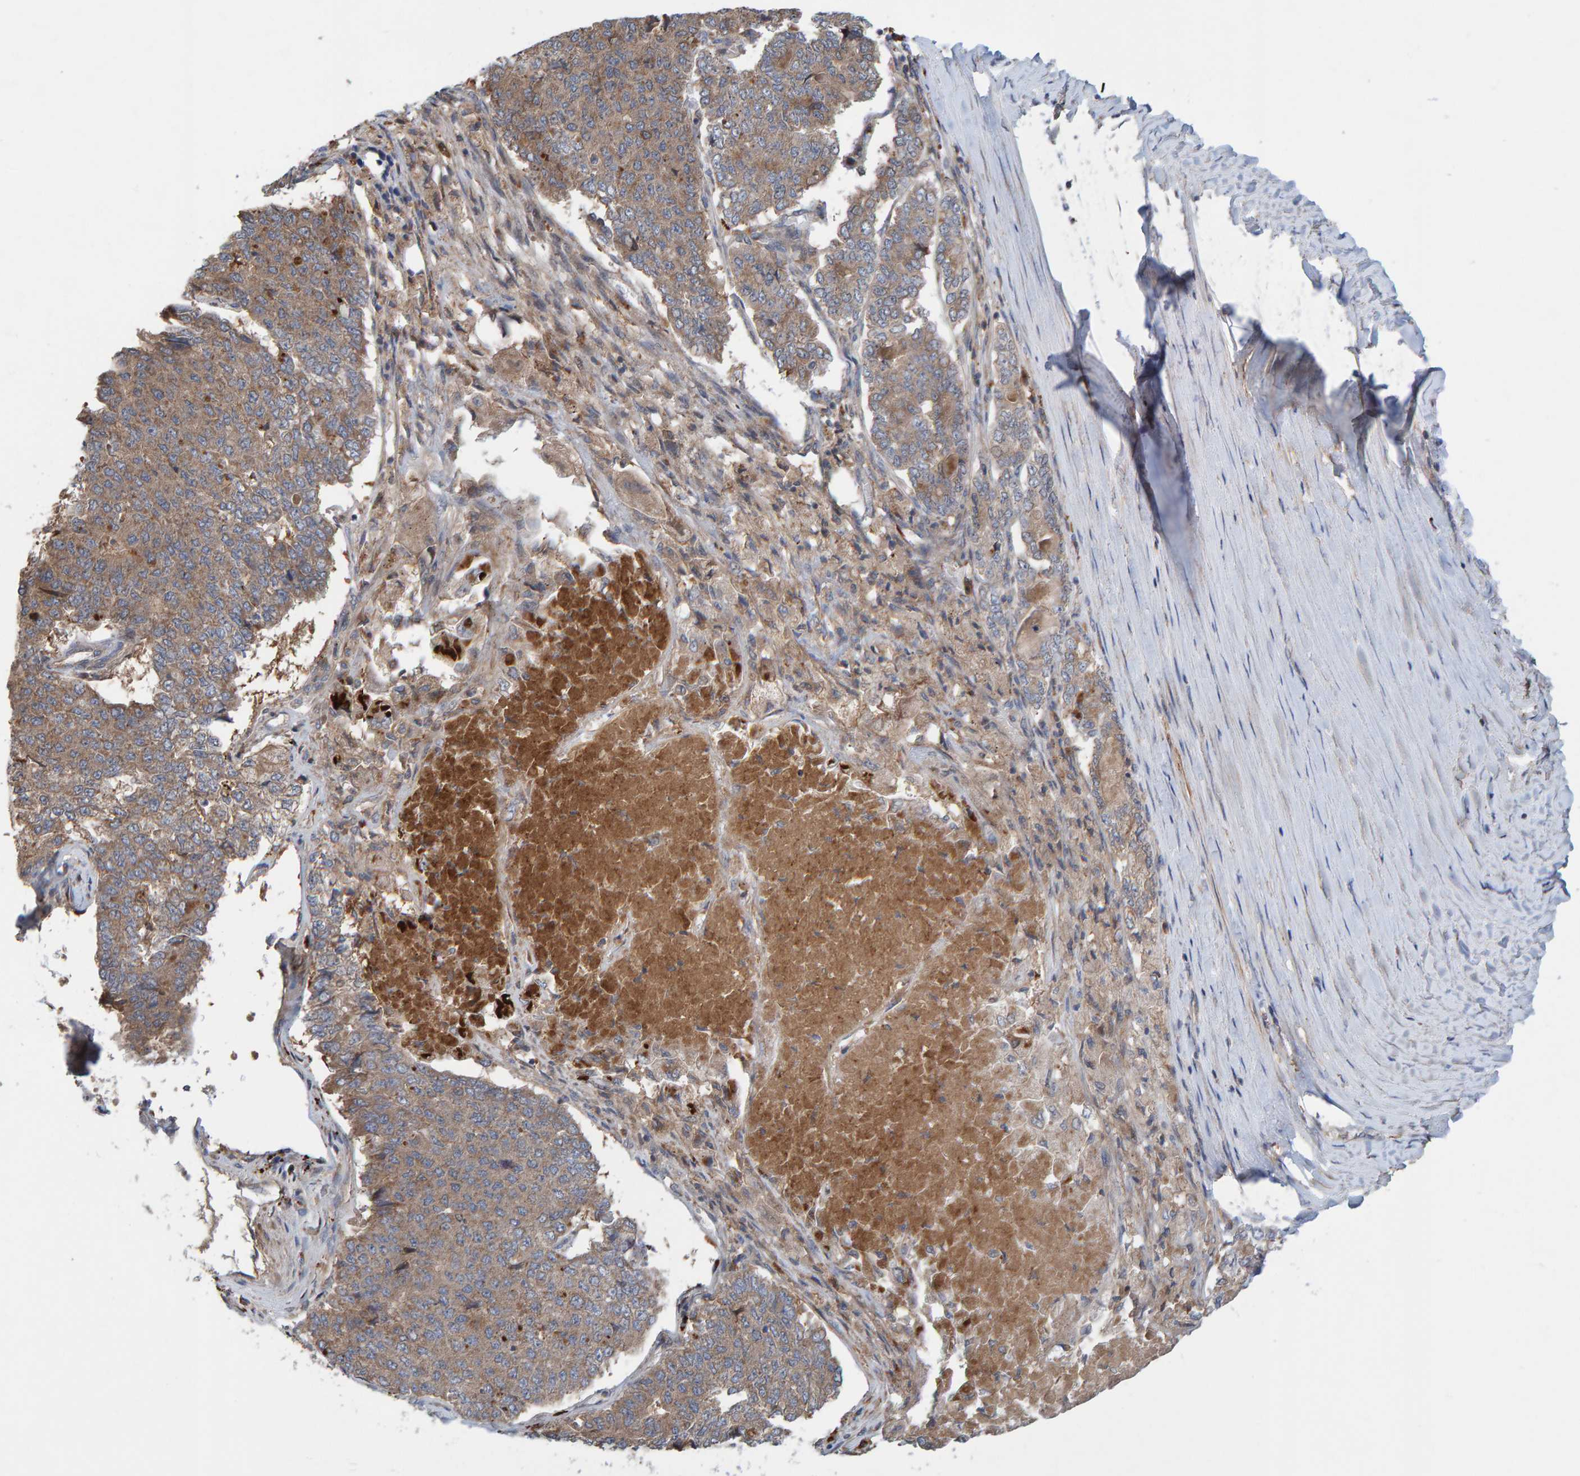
{"staining": {"intensity": "weak", "quantity": ">75%", "location": "cytoplasmic/membranous"}, "tissue": "pancreatic cancer", "cell_type": "Tumor cells", "image_type": "cancer", "snomed": [{"axis": "morphology", "description": "Adenocarcinoma, NOS"}, {"axis": "topography", "description": "Pancreas"}], "caption": "This image displays adenocarcinoma (pancreatic) stained with immunohistochemistry to label a protein in brown. The cytoplasmic/membranous of tumor cells show weak positivity for the protein. Nuclei are counter-stained blue.", "gene": "KIAA0753", "patient": {"sex": "male", "age": 50}}